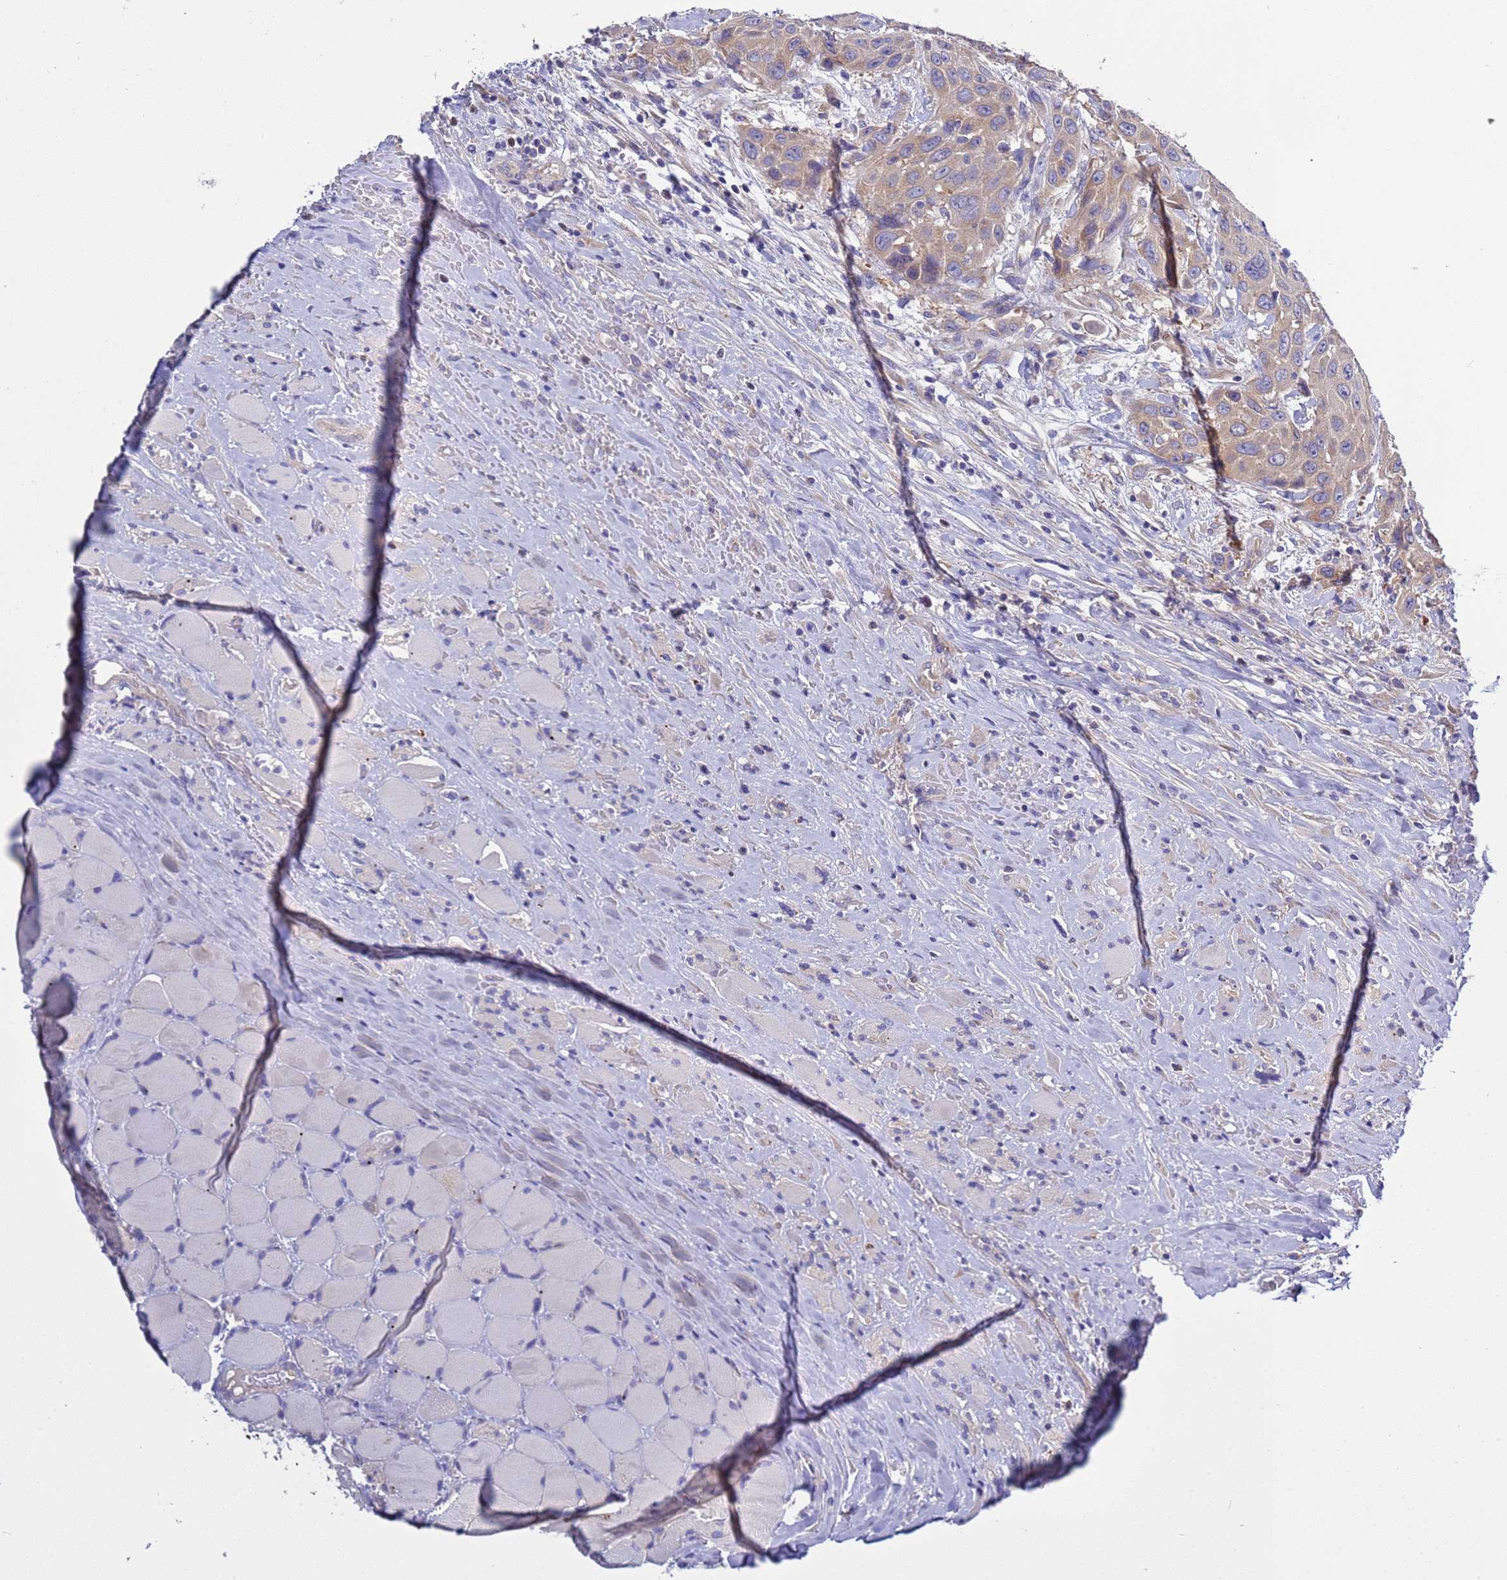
{"staining": {"intensity": "weak", "quantity": ">75%", "location": "cytoplasmic/membranous"}, "tissue": "head and neck cancer", "cell_type": "Tumor cells", "image_type": "cancer", "snomed": [{"axis": "morphology", "description": "Squamous cell carcinoma, NOS"}, {"axis": "topography", "description": "Head-Neck"}], "caption": "Tumor cells exhibit low levels of weak cytoplasmic/membranous positivity in about >75% of cells in human head and neck cancer. Nuclei are stained in blue.", "gene": "RC3H2", "patient": {"sex": "male", "age": 81}}